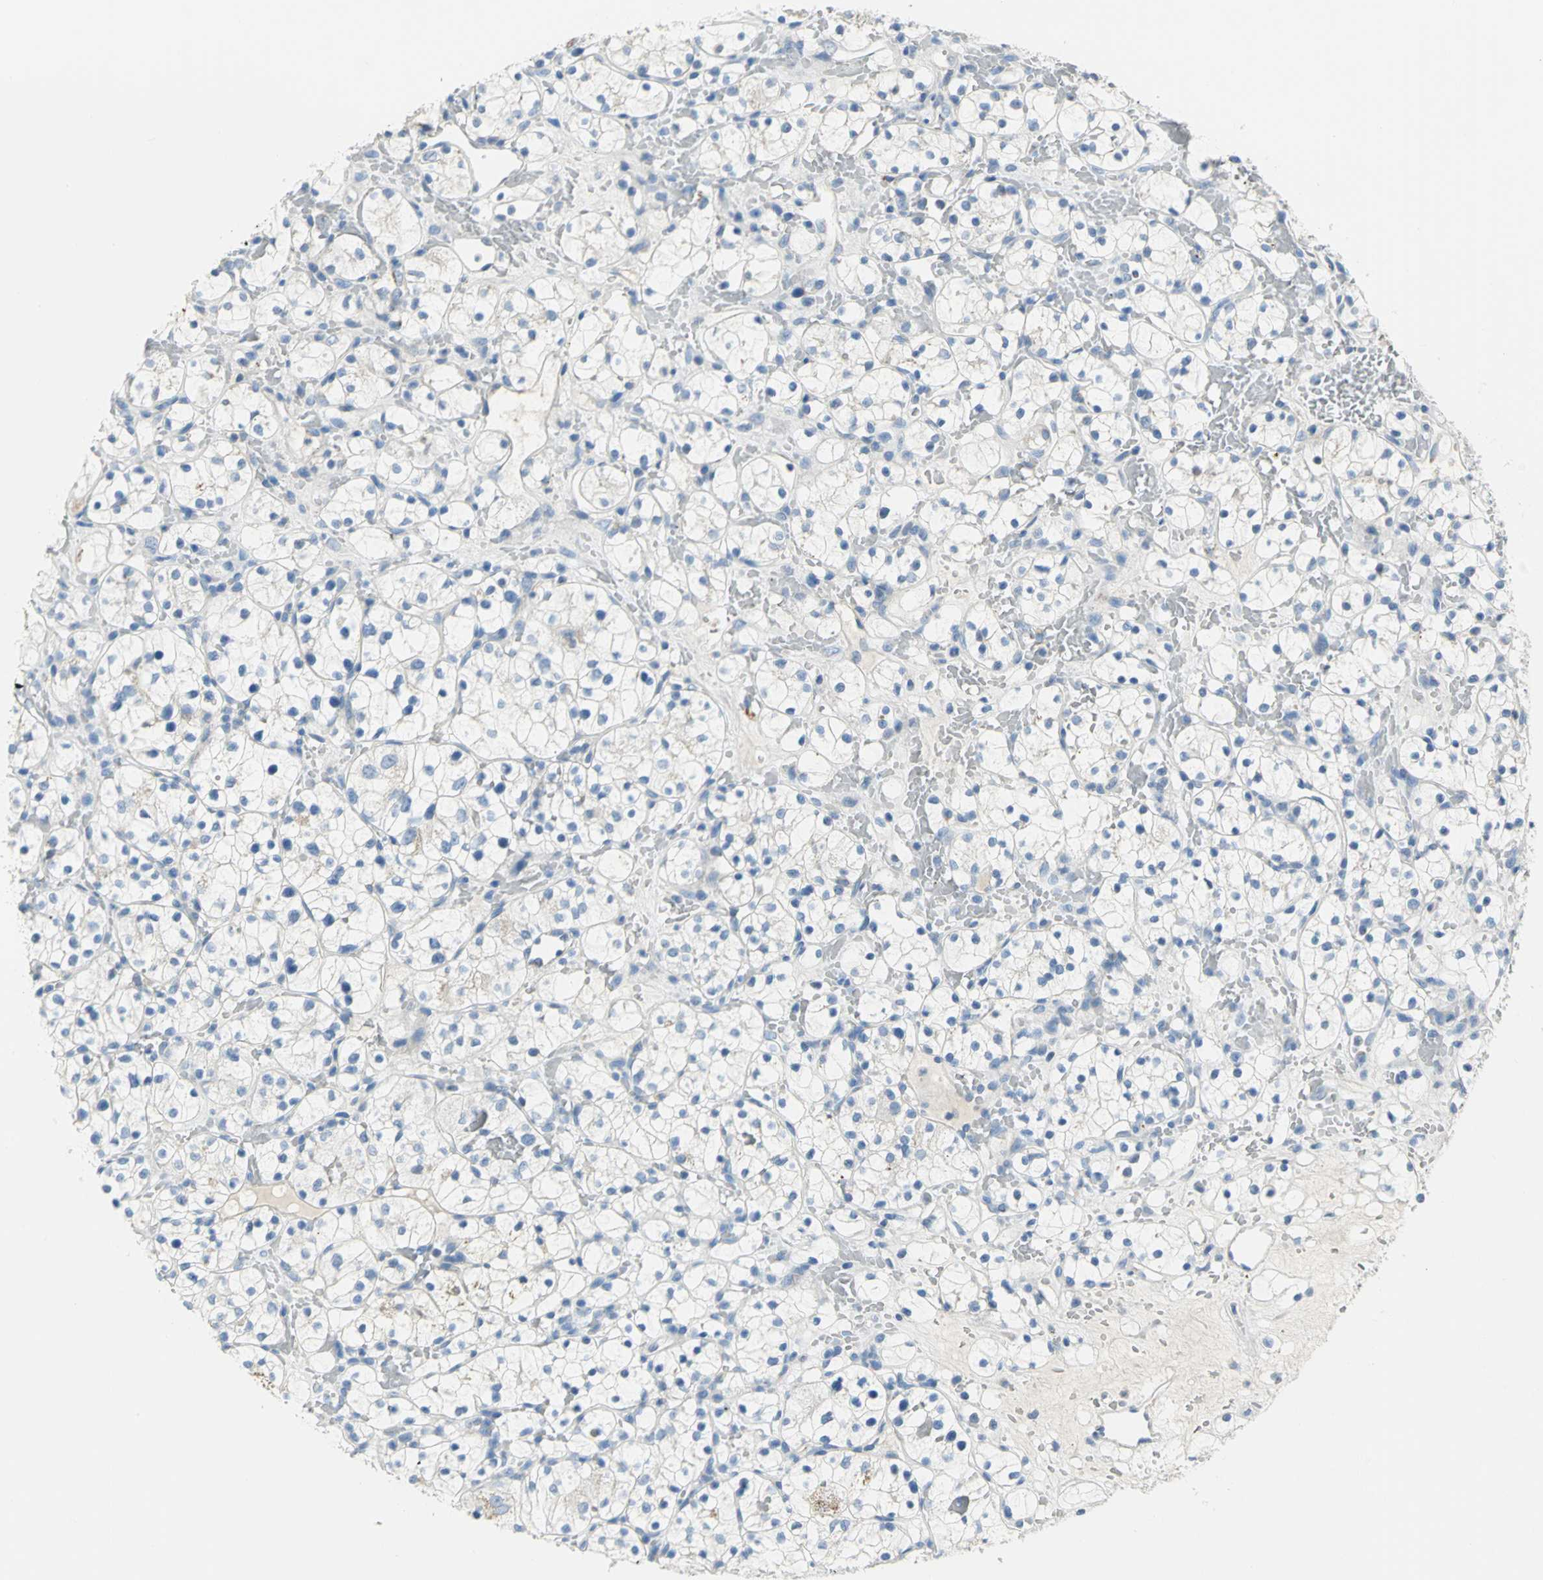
{"staining": {"intensity": "negative", "quantity": "none", "location": "none"}, "tissue": "renal cancer", "cell_type": "Tumor cells", "image_type": "cancer", "snomed": [{"axis": "morphology", "description": "Adenocarcinoma, NOS"}, {"axis": "topography", "description": "Kidney"}], "caption": "There is no significant positivity in tumor cells of renal cancer.", "gene": "ALOX15", "patient": {"sex": "female", "age": 60}}